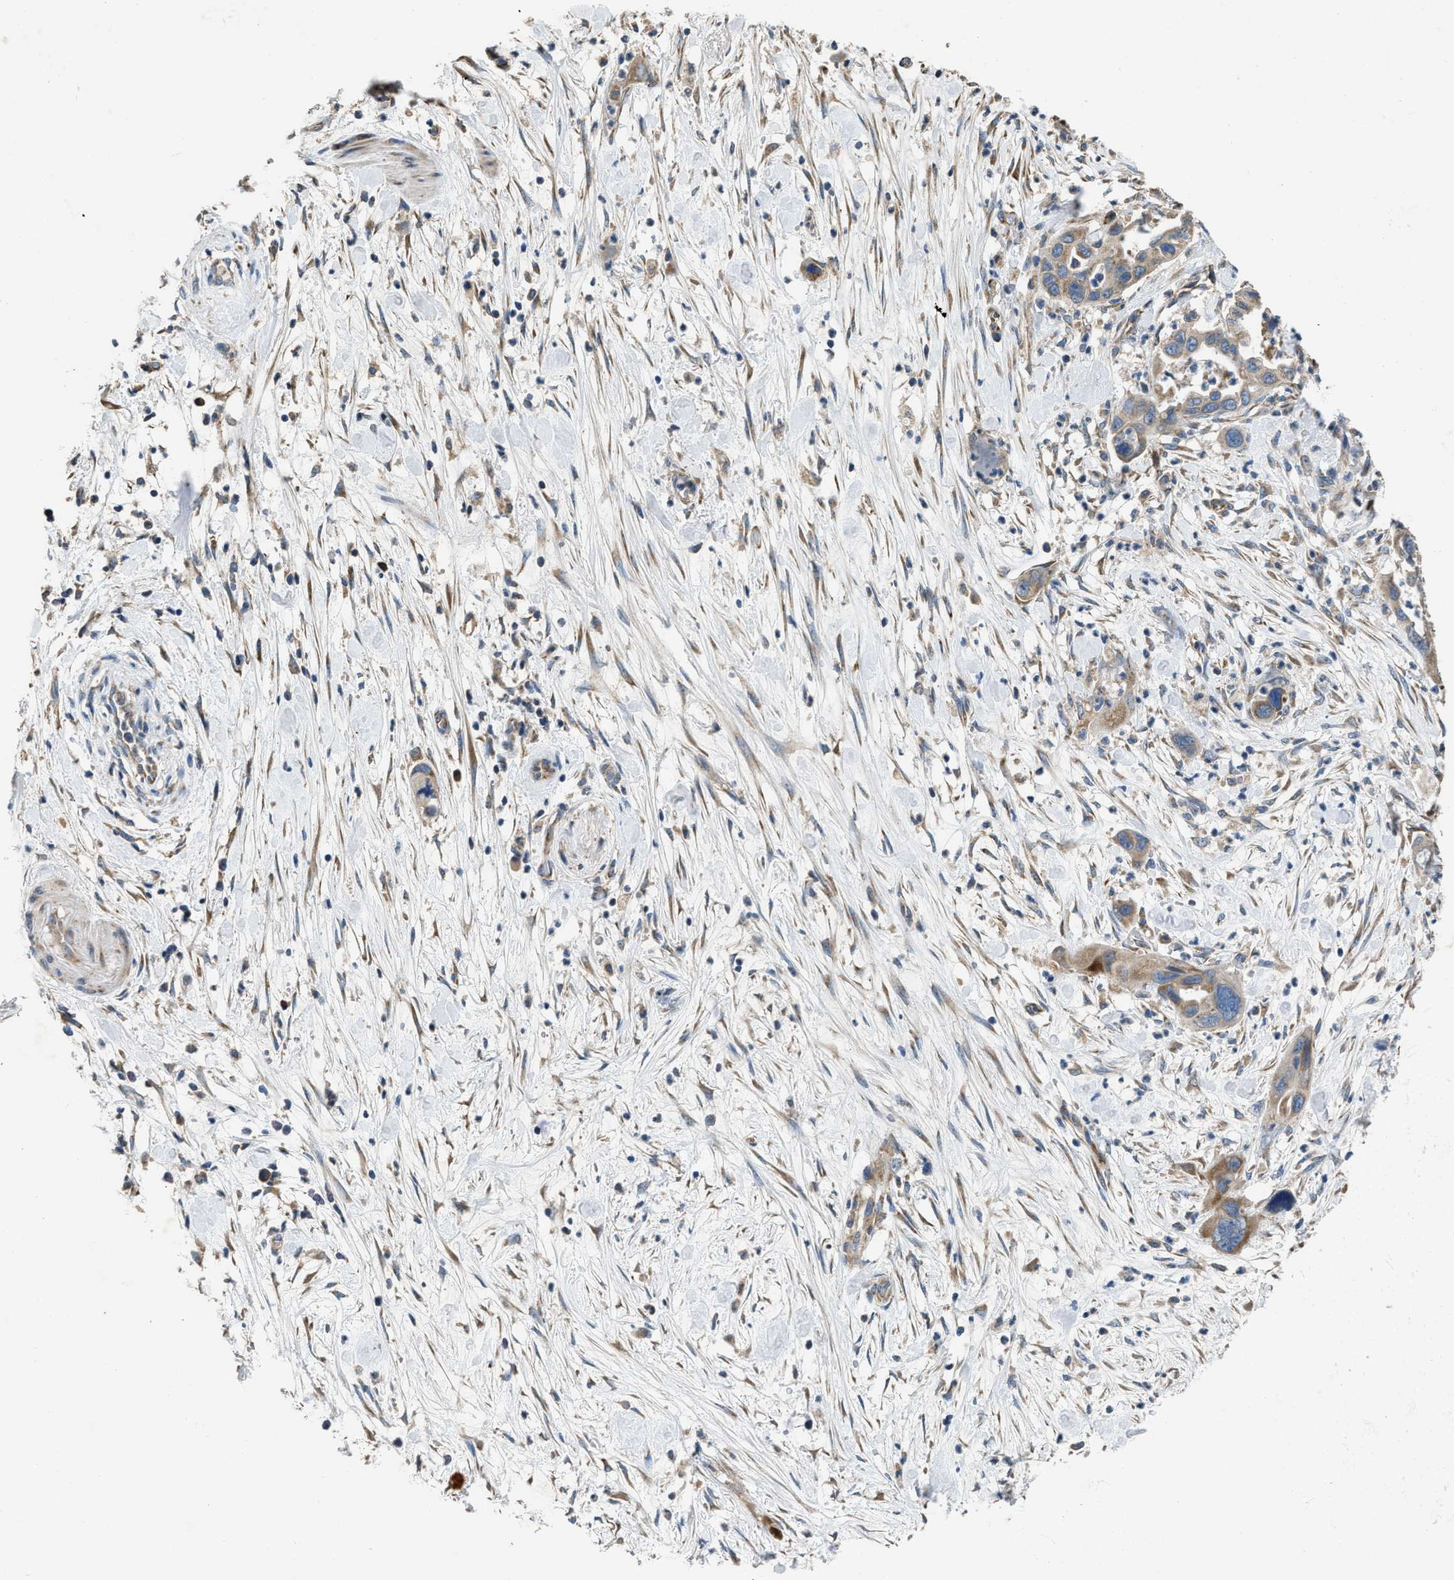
{"staining": {"intensity": "moderate", "quantity": ">75%", "location": "cytoplasmic/membranous"}, "tissue": "pancreatic cancer", "cell_type": "Tumor cells", "image_type": "cancer", "snomed": [{"axis": "morphology", "description": "Adenocarcinoma, NOS"}, {"axis": "topography", "description": "Pancreas"}], "caption": "A histopathology image of human pancreatic cancer (adenocarcinoma) stained for a protein displays moderate cytoplasmic/membranous brown staining in tumor cells.", "gene": "TMEM150A", "patient": {"sex": "female", "age": 71}}